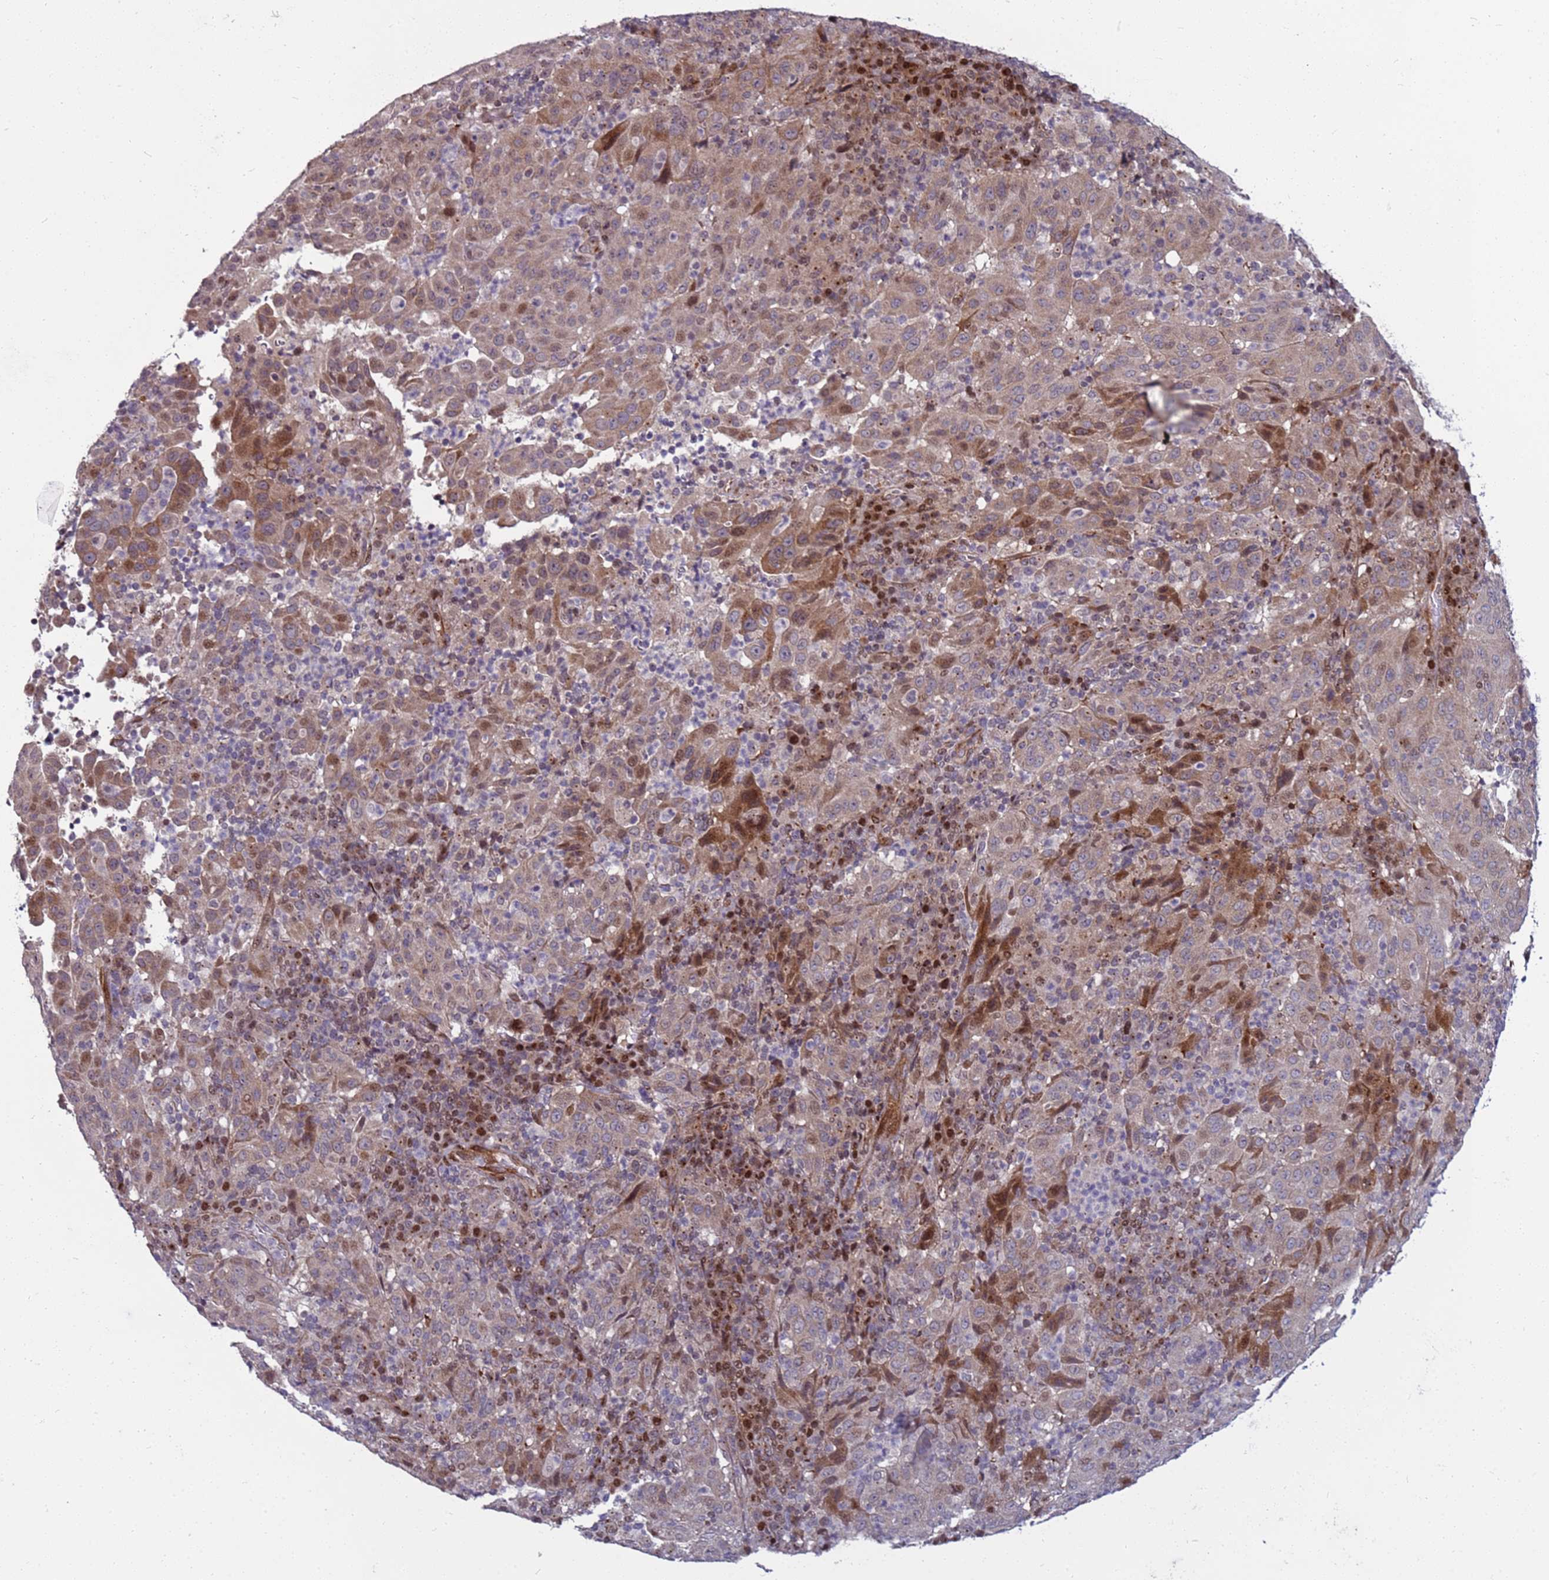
{"staining": {"intensity": "moderate", "quantity": "25%-75%", "location": "cytoplasmic/membranous,nuclear"}, "tissue": "pancreatic cancer", "cell_type": "Tumor cells", "image_type": "cancer", "snomed": [{"axis": "morphology", "description": "Adenocarcinoma, NOS"}, {"axis": "topography", "description": "Pancreas"}], "caption": "Brown immunohistochemical staining in pancreatic cancer (adenocarcinoma) exhibits moderate cytoplasmic/membranous and nuclear positivity in approximately 25%-75% of tumor cells.", "gene": "WBP11", "patient": {"sex": "male", "age": 63}}